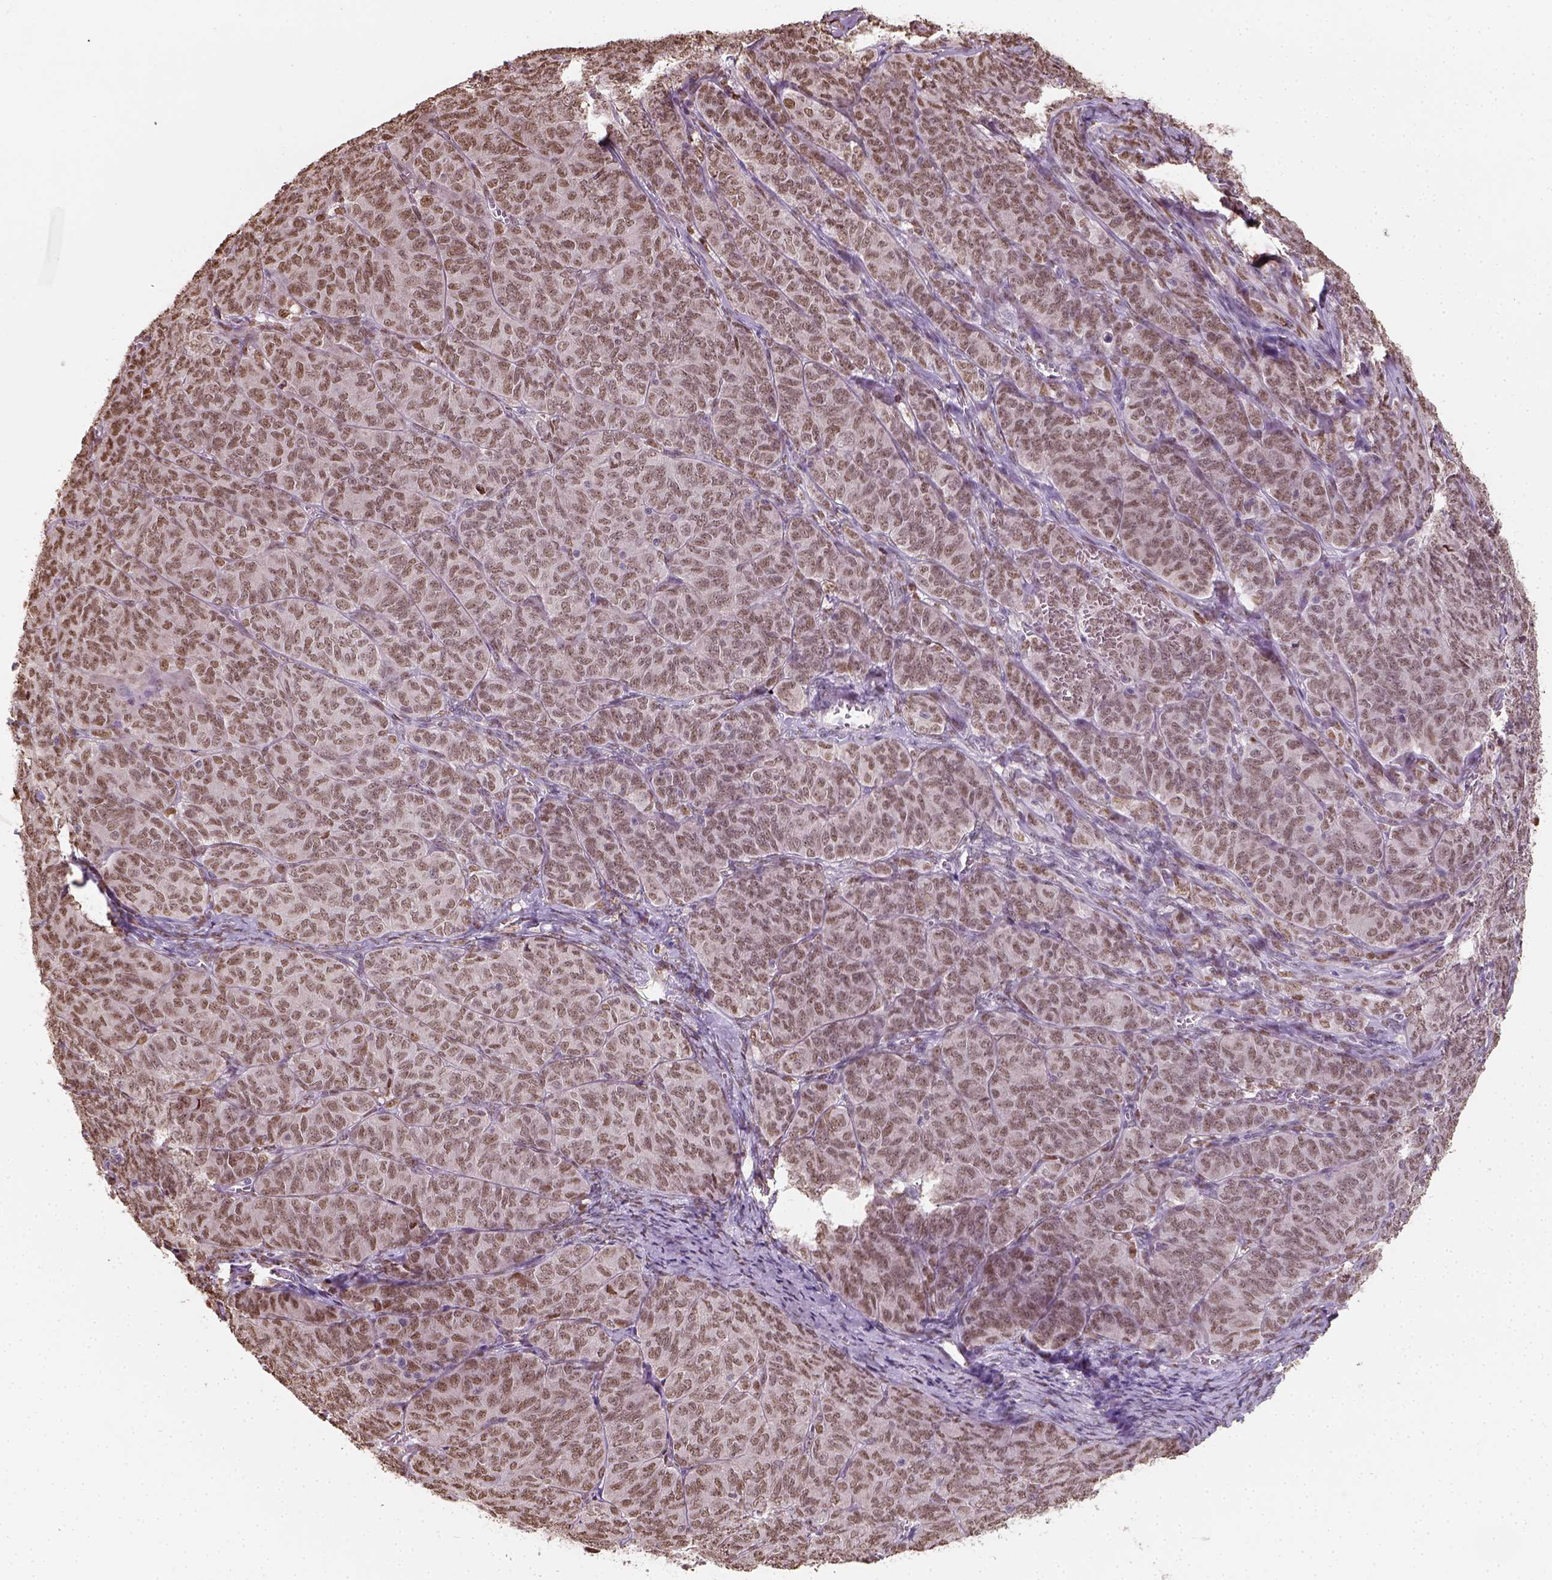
{"staining": {"intensity": "moderate", "quantity": ">75%", "location": "nuclear"}, "tissue": "ovarian cancer", "cell_type": "Tumor cells", "image_type": "cancer", "snomed": [{"axis": "morphology", "description": "Carcinoma, endometroid"}, {"axis": "topography", "description": "Ovary"}], "caption": "Immunohistochemistry of human ovarian endometroid carcinoma reveals medium levels of moderate nuclear expression in about >75% of tumor cells.", "gene": "C1orf112", "patient": {"sex": "female", "age": 80}}